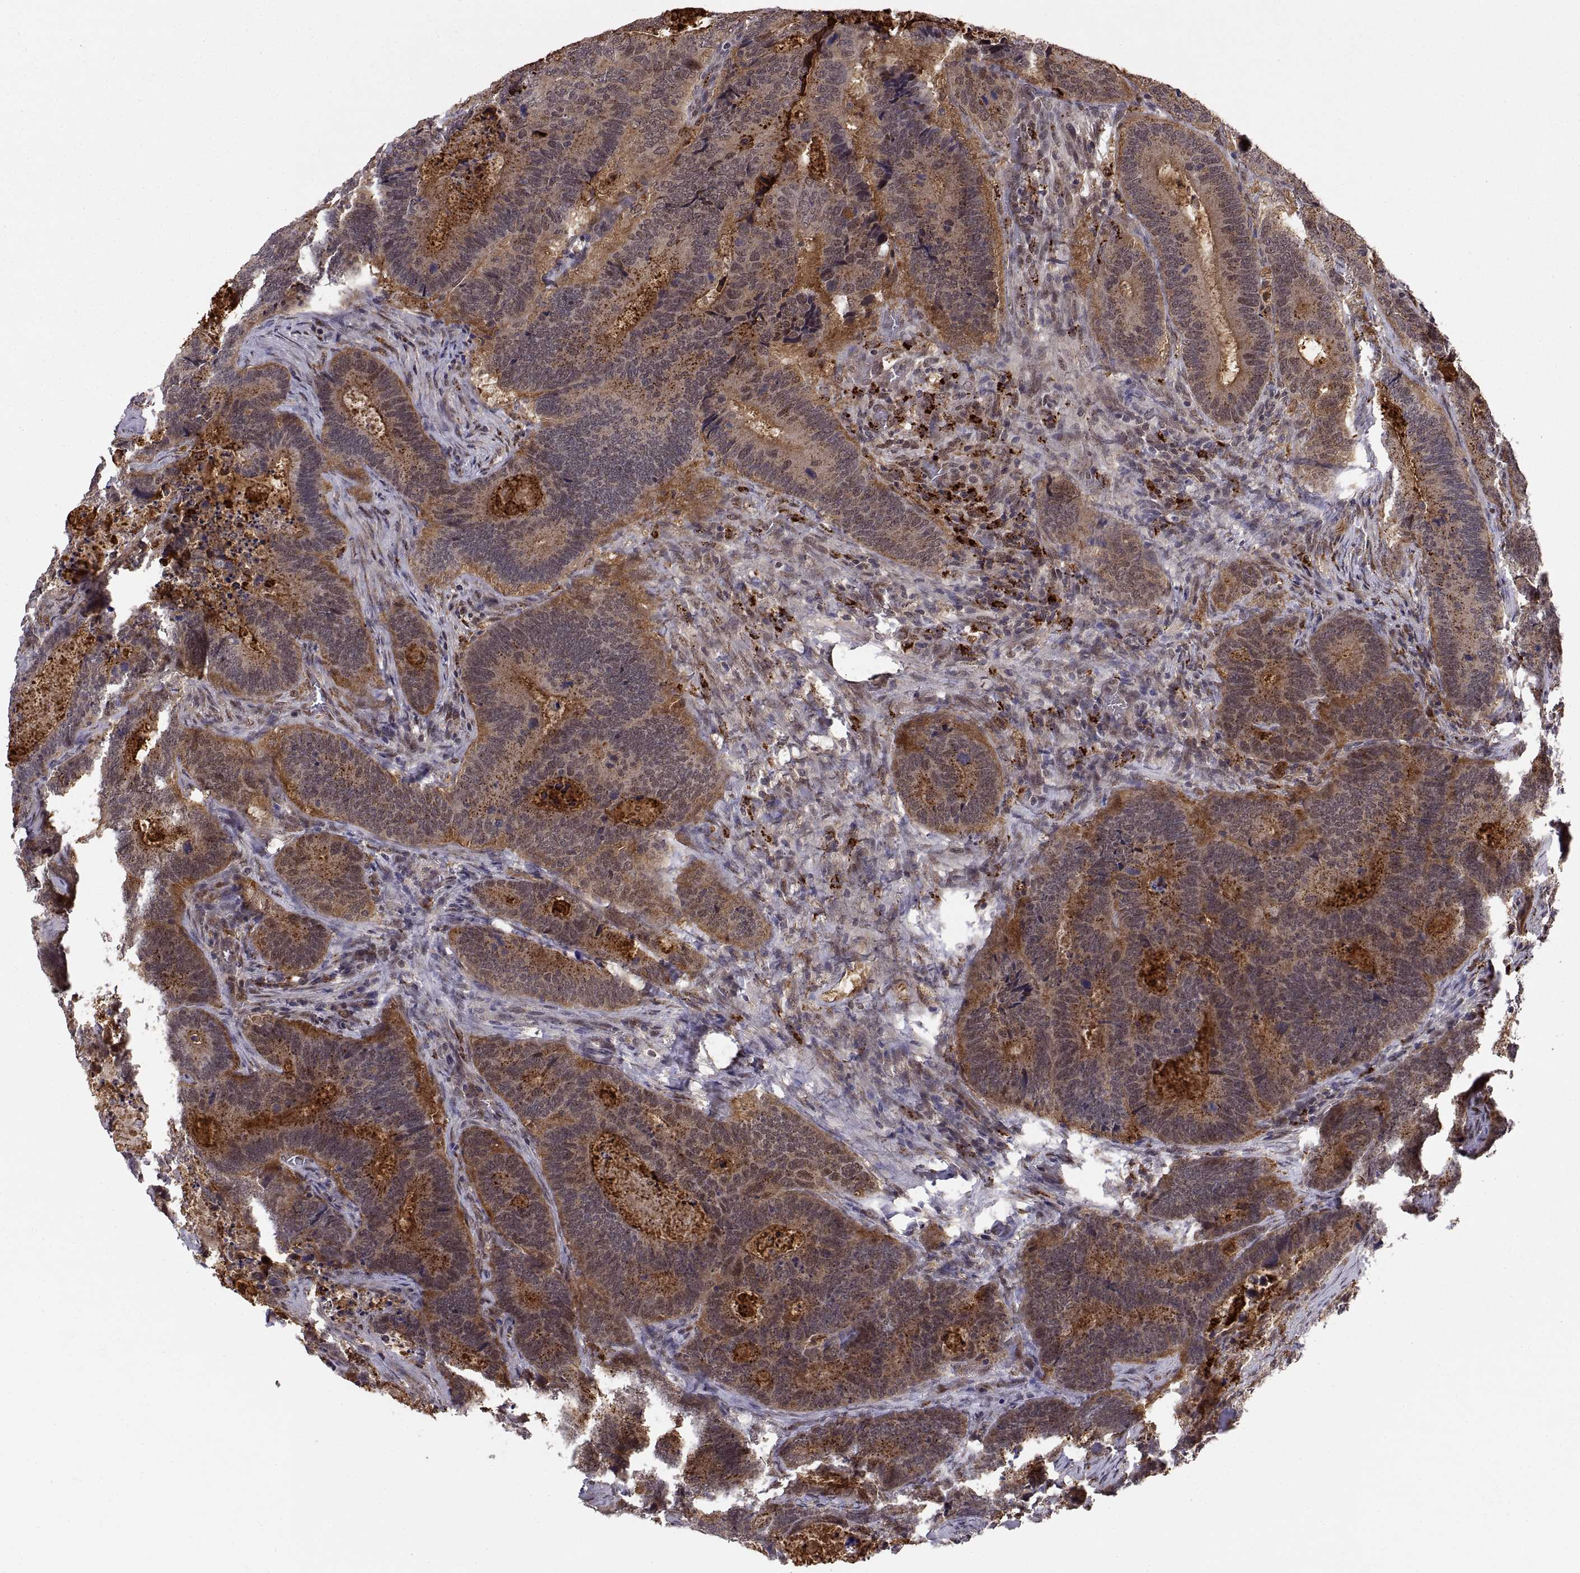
{"staining": {"intensity": "moderate", "quantity": ">75%", "location": "cytoplasmic/membranous"}, "tissue": "colorectal cancer", "cell_type": "Tumor cells", "image_type": "cancer", "snomed": [{"axis": "morphology", "description": "Adenocarcinoma, NOS"}, {"axis": "topography", "description": "Colon"}], "caption": "Colorectal adenocarcinoma stained with immunohistochemistry demonstrates moderate cytoplasmic/membranous positivity in about >75% of tumor cells.", "gene": "PSMC2", "patient": {"sex": "female", "age": 82}}